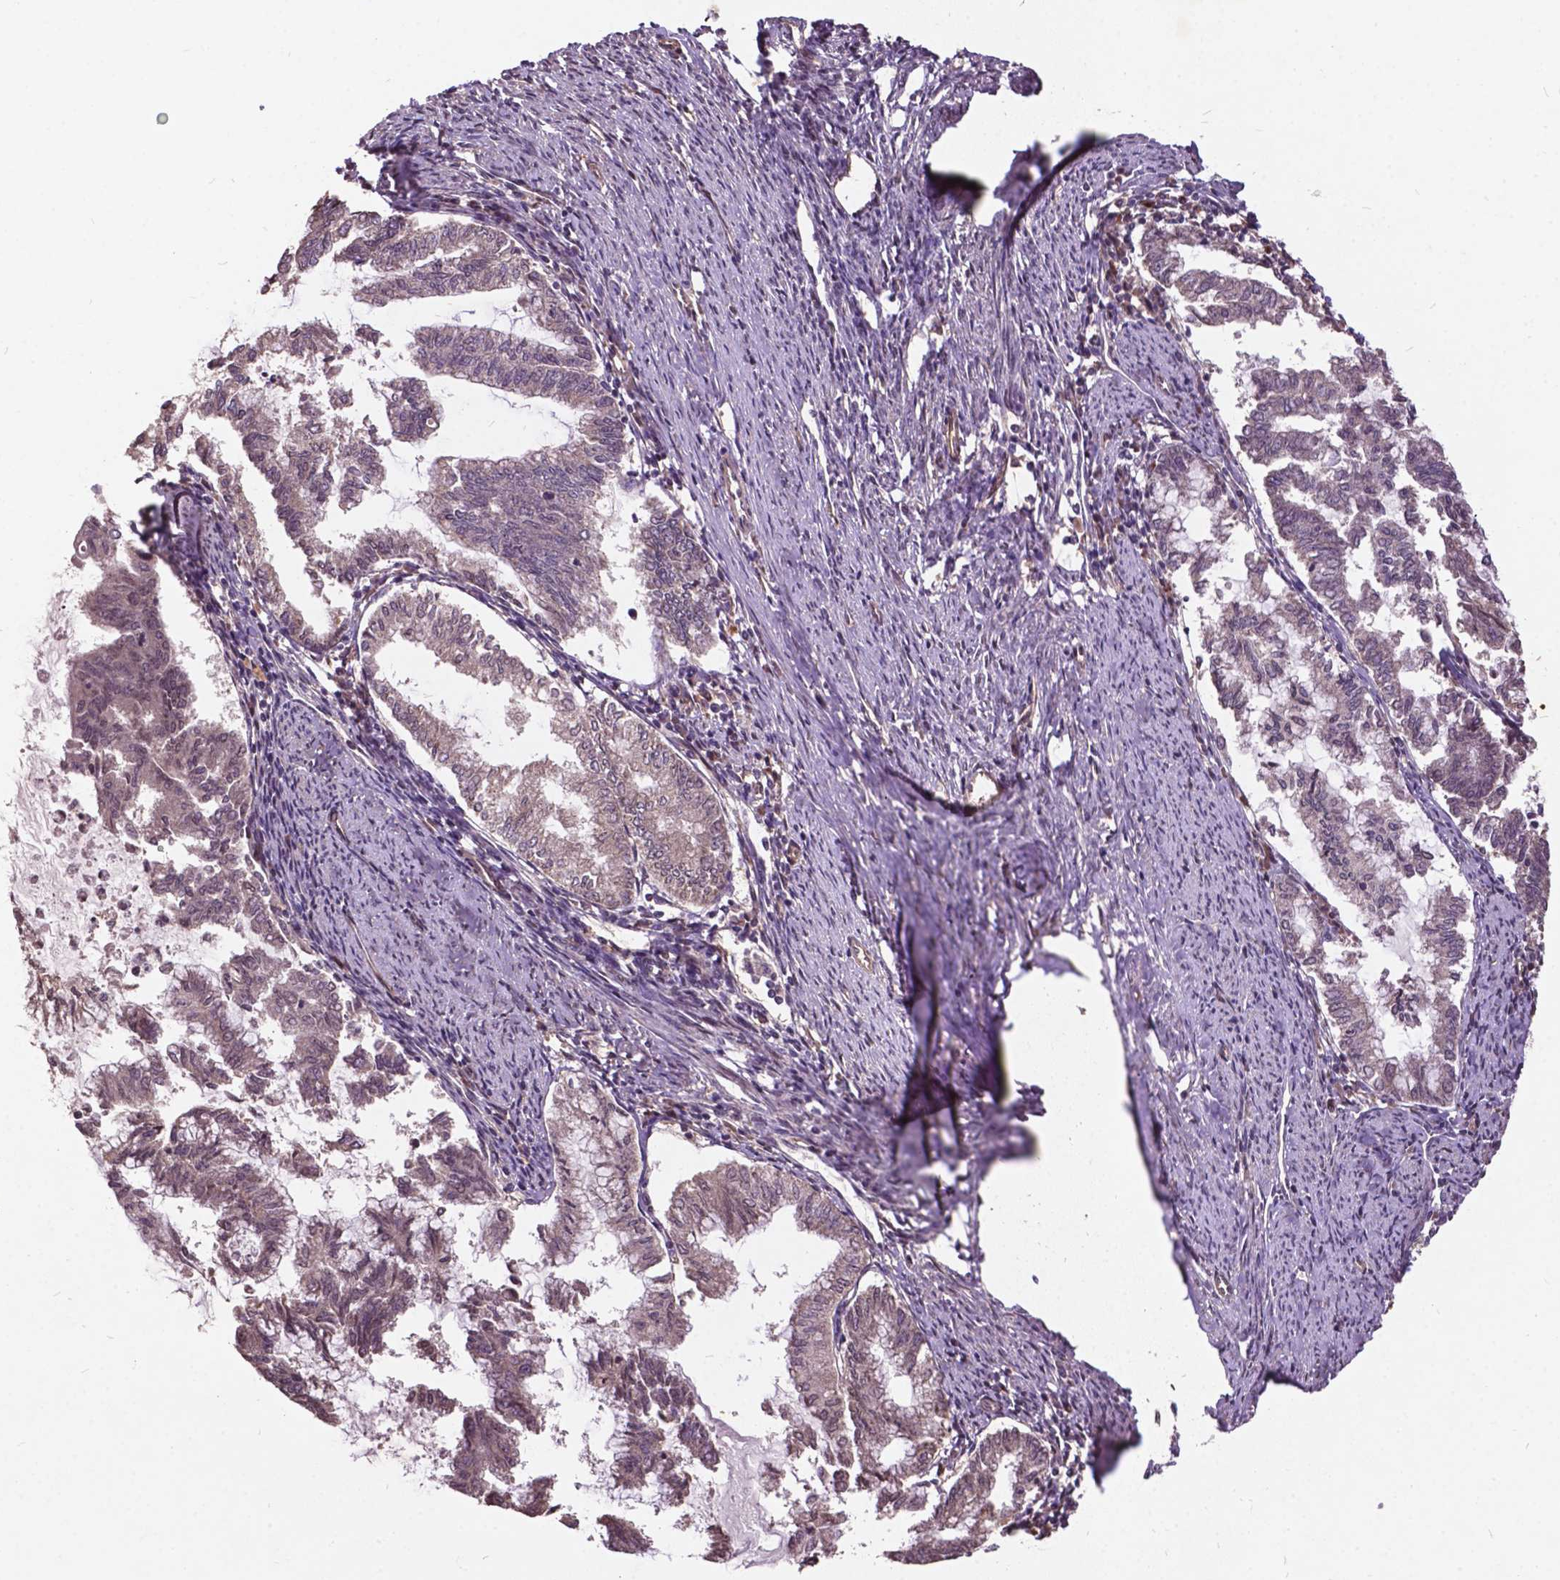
{"staining": {"intensity": "weak", "quantity": "<25%", "location": "nuclear"}, "tissue": "endometrial cancer", "cell_type": "Tumor cells", "image_type": "cancer", "snomed": [{"axis": "morphology", "description": "Adenocarcinoma, NOS"}, {"axis": "topography", "description": "Endometrium"}], "caption": "This is an IHC histopathology image of endometrial adenocarcinoma. There is no staining in tumor cells.", "gene": "AP1S3", "patient": {"sex": "female", "age": 79}}